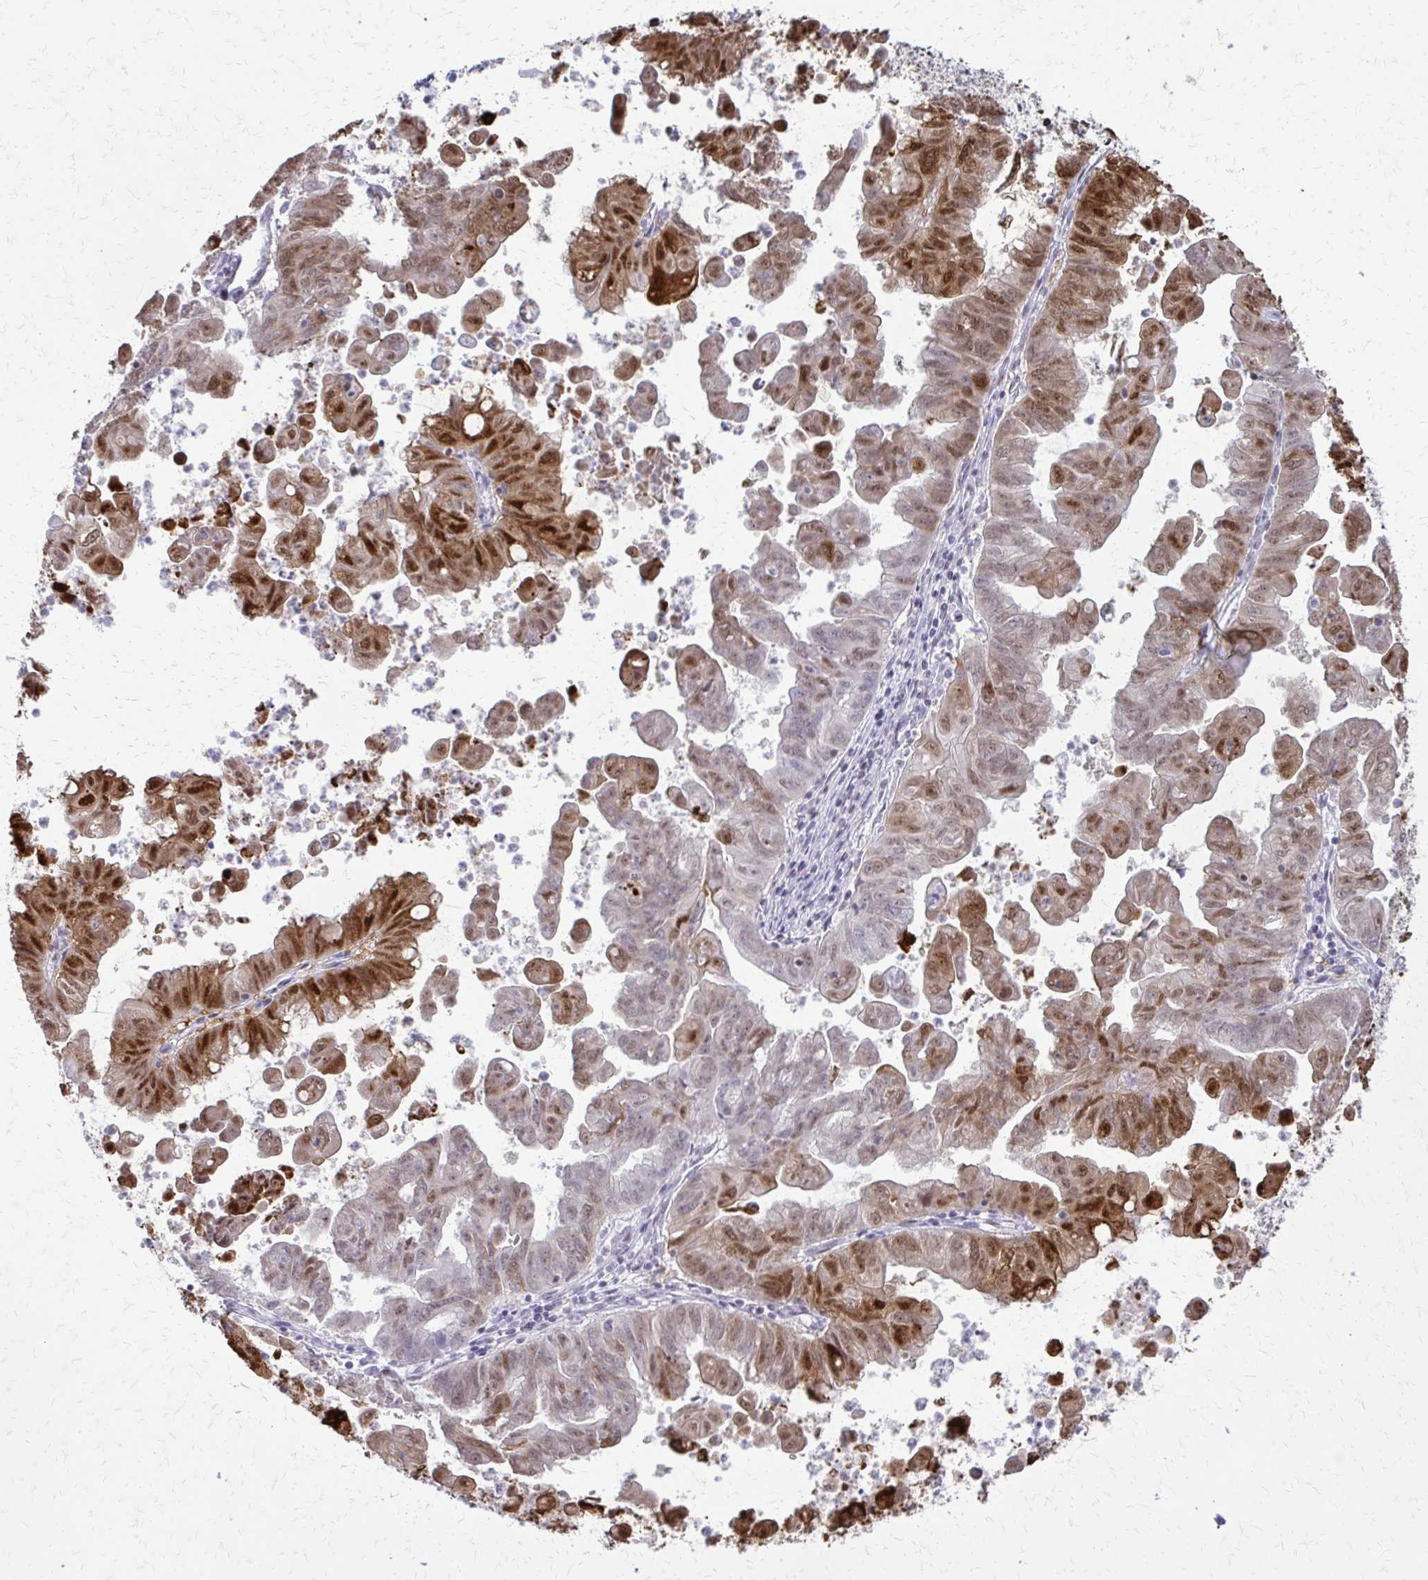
{"staining": {"intensity": "moderate", "quantity": "25%-75%", "location": "nuclear"}, "tissue": "stomach cancer", "cell_type": "Tumor cells", "image_type": "cancer", "snomed": [{"axis": "morphology", "description": "Adenocarcinoma, NOS"}, {"axis": "topography", "description": "Stomach, upper"}], "caption": "Immunohistochemistry staining of stomach cancer (adenocarcinoma), which reveals medium levels of moderate nuclear staining in approximately 25%-75% of tumor cells indicating moderate nuclear protein positivity. The staining was performed using DAB (brown) for protein detection and nuclei were counterstained in hematoxylin (blue).", "gene": "SS18", "patient": {"sex": "male", "age": 80}}